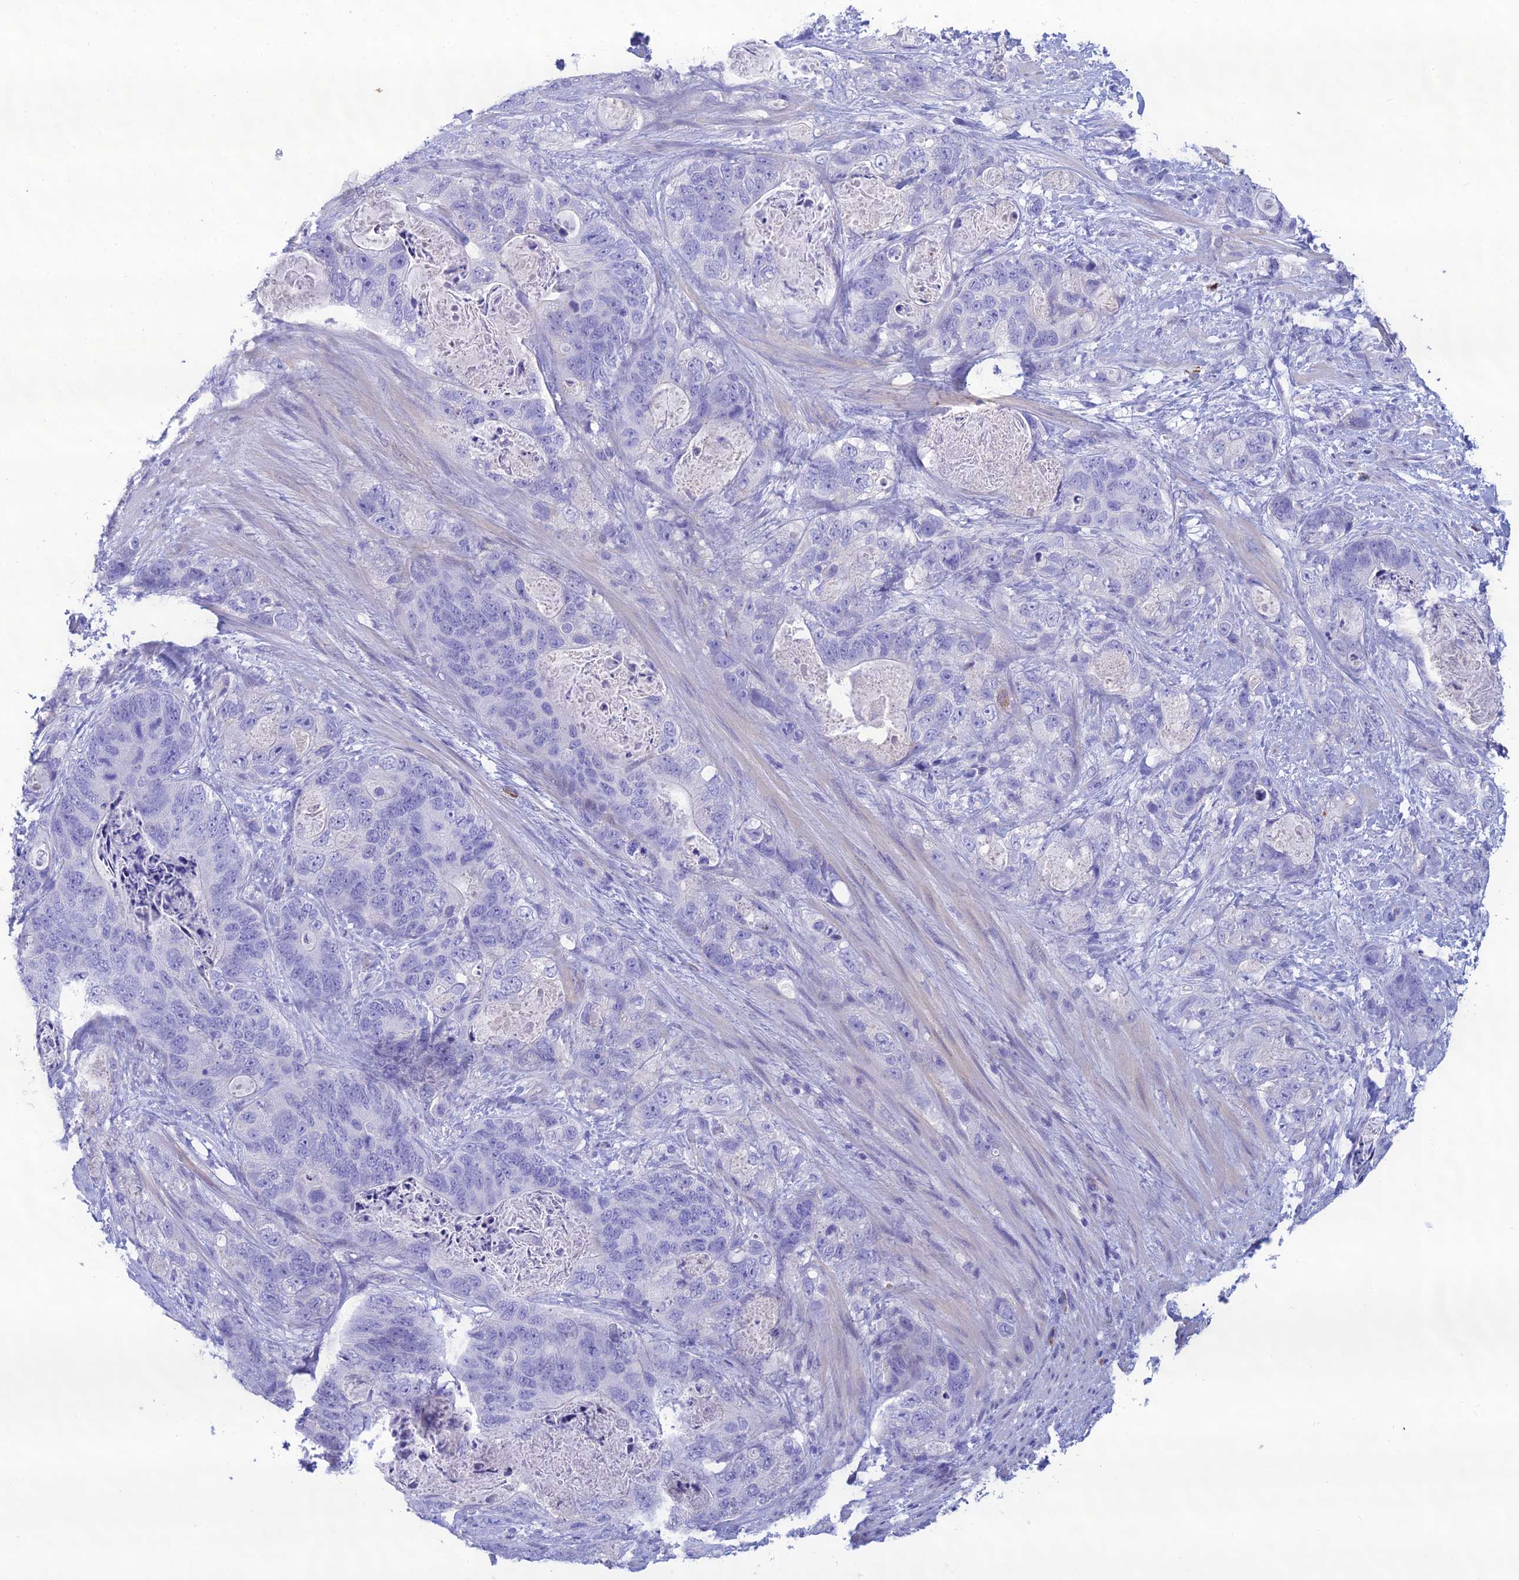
{"staining": {"intensity": "negative", "quantity": "none", "location": "none"}, "tissue": "stomach cancer", "cell_type": "Tumor cells", "image_type": "cancer", "snomed": [{"axis": "morphology", "description": "Normal tissue, NOS"}, {"axis": "morphology", "description": "Adenocarcinoma, NOS"}, {"axis": "topography", "description": "Stomach"}], "caption": "Tumor cells are negative for protein expression in human stomach adenocarcinoma.", "gene": "CRB2", "patient": {"sex": "female", "age": 89}}